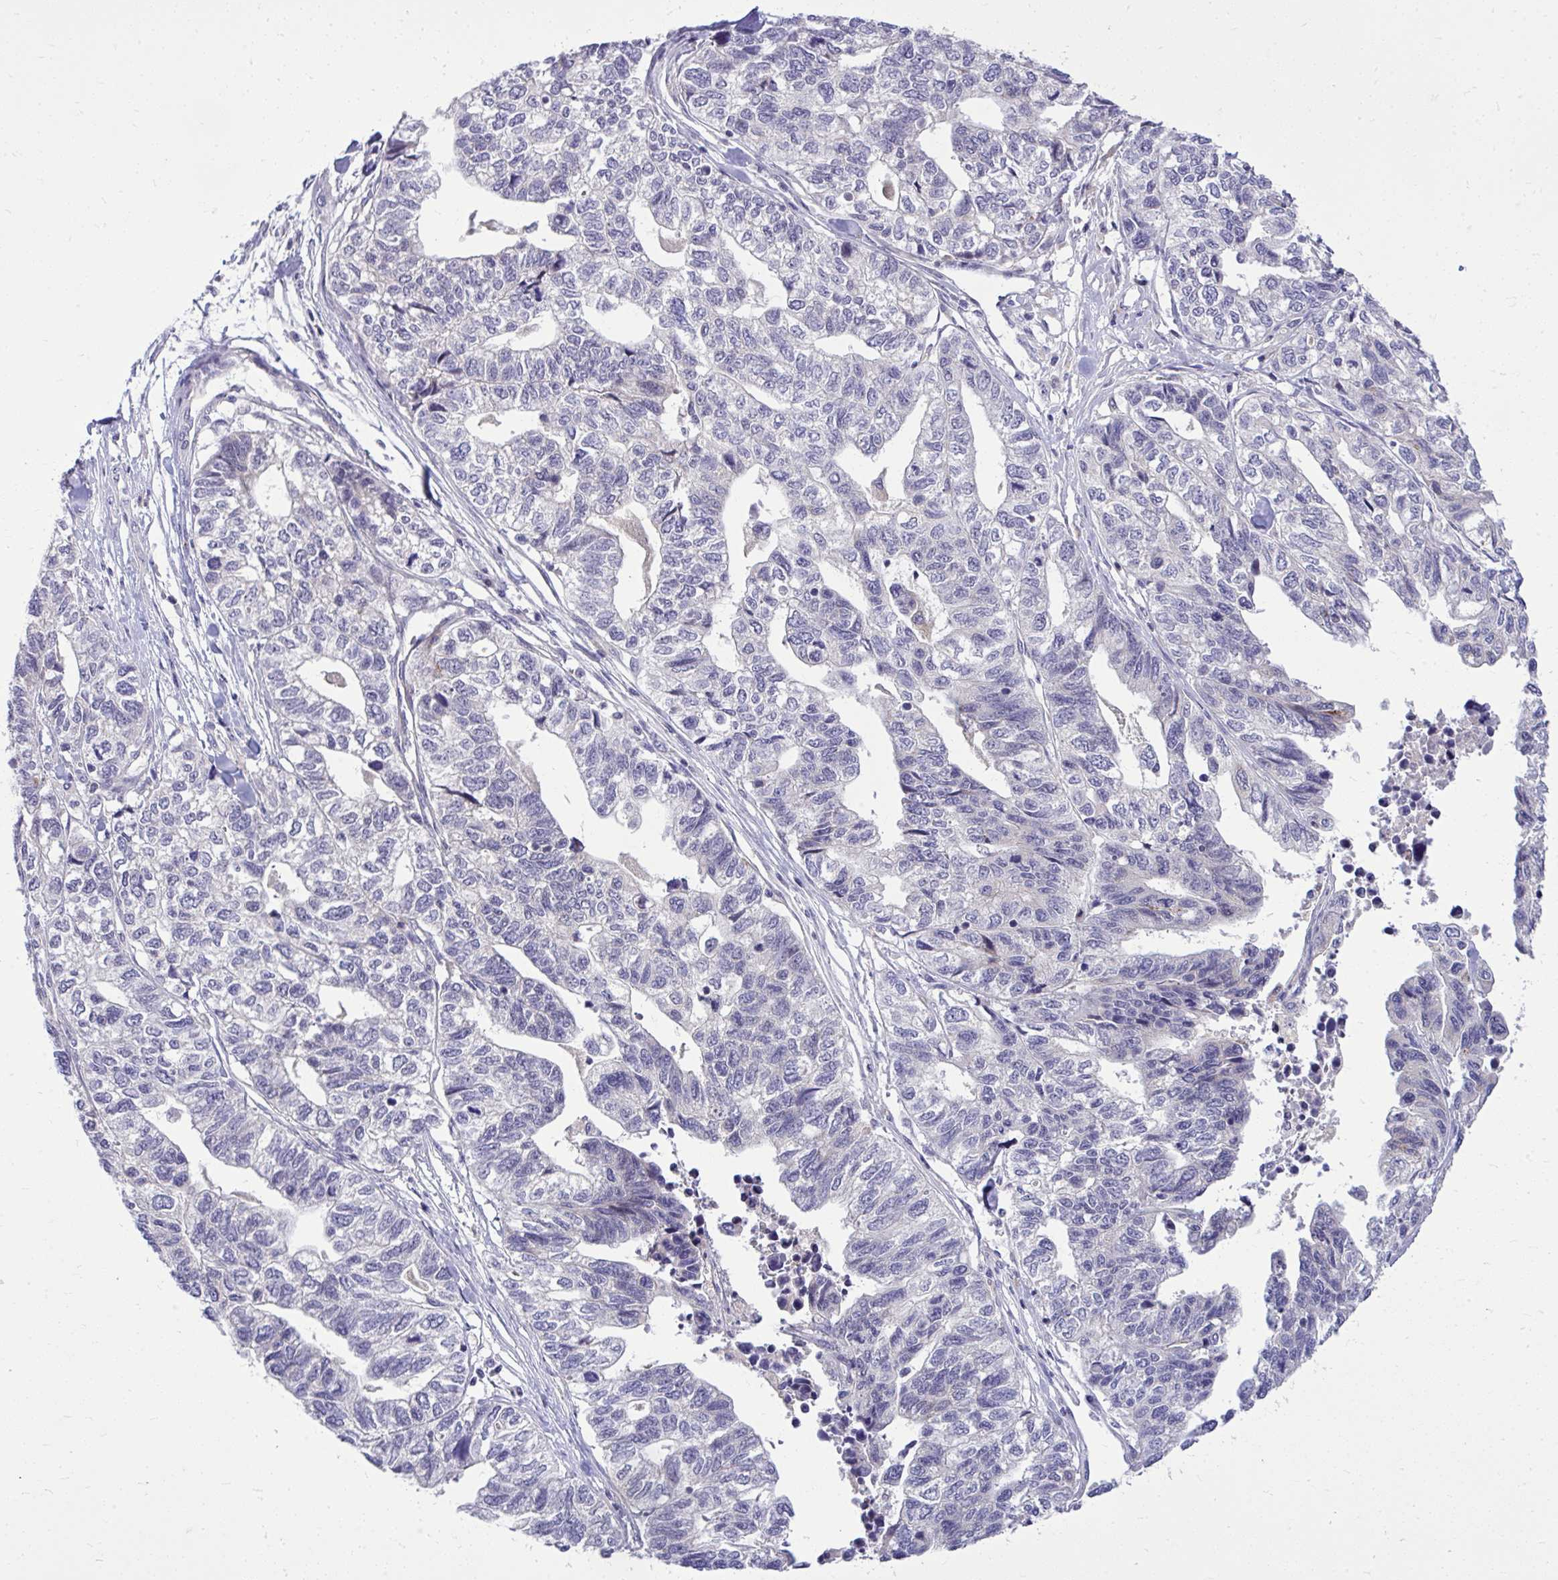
{"staining": {"intensity": "negative", "quantity": "none", "location": "none"}, "tissue": "stomach cancer", "cell_type": "Tumor cells", "image_type": "cancer", "snomed": [{"axis": "morphology", "description": "Adenocarcinoma, NOS"}, {"axis": "topography", "description": "Stomach, upper"}], "caption": "This histopathology image is of stomach adenocarcinoma stained with immunohistochemistry to label a protein in brown with the nuclei are counter-stained blue. There is no expression in tumor cells.", "gene": "DPY19L1", "patient": {"sex": "female", "age": 67}}